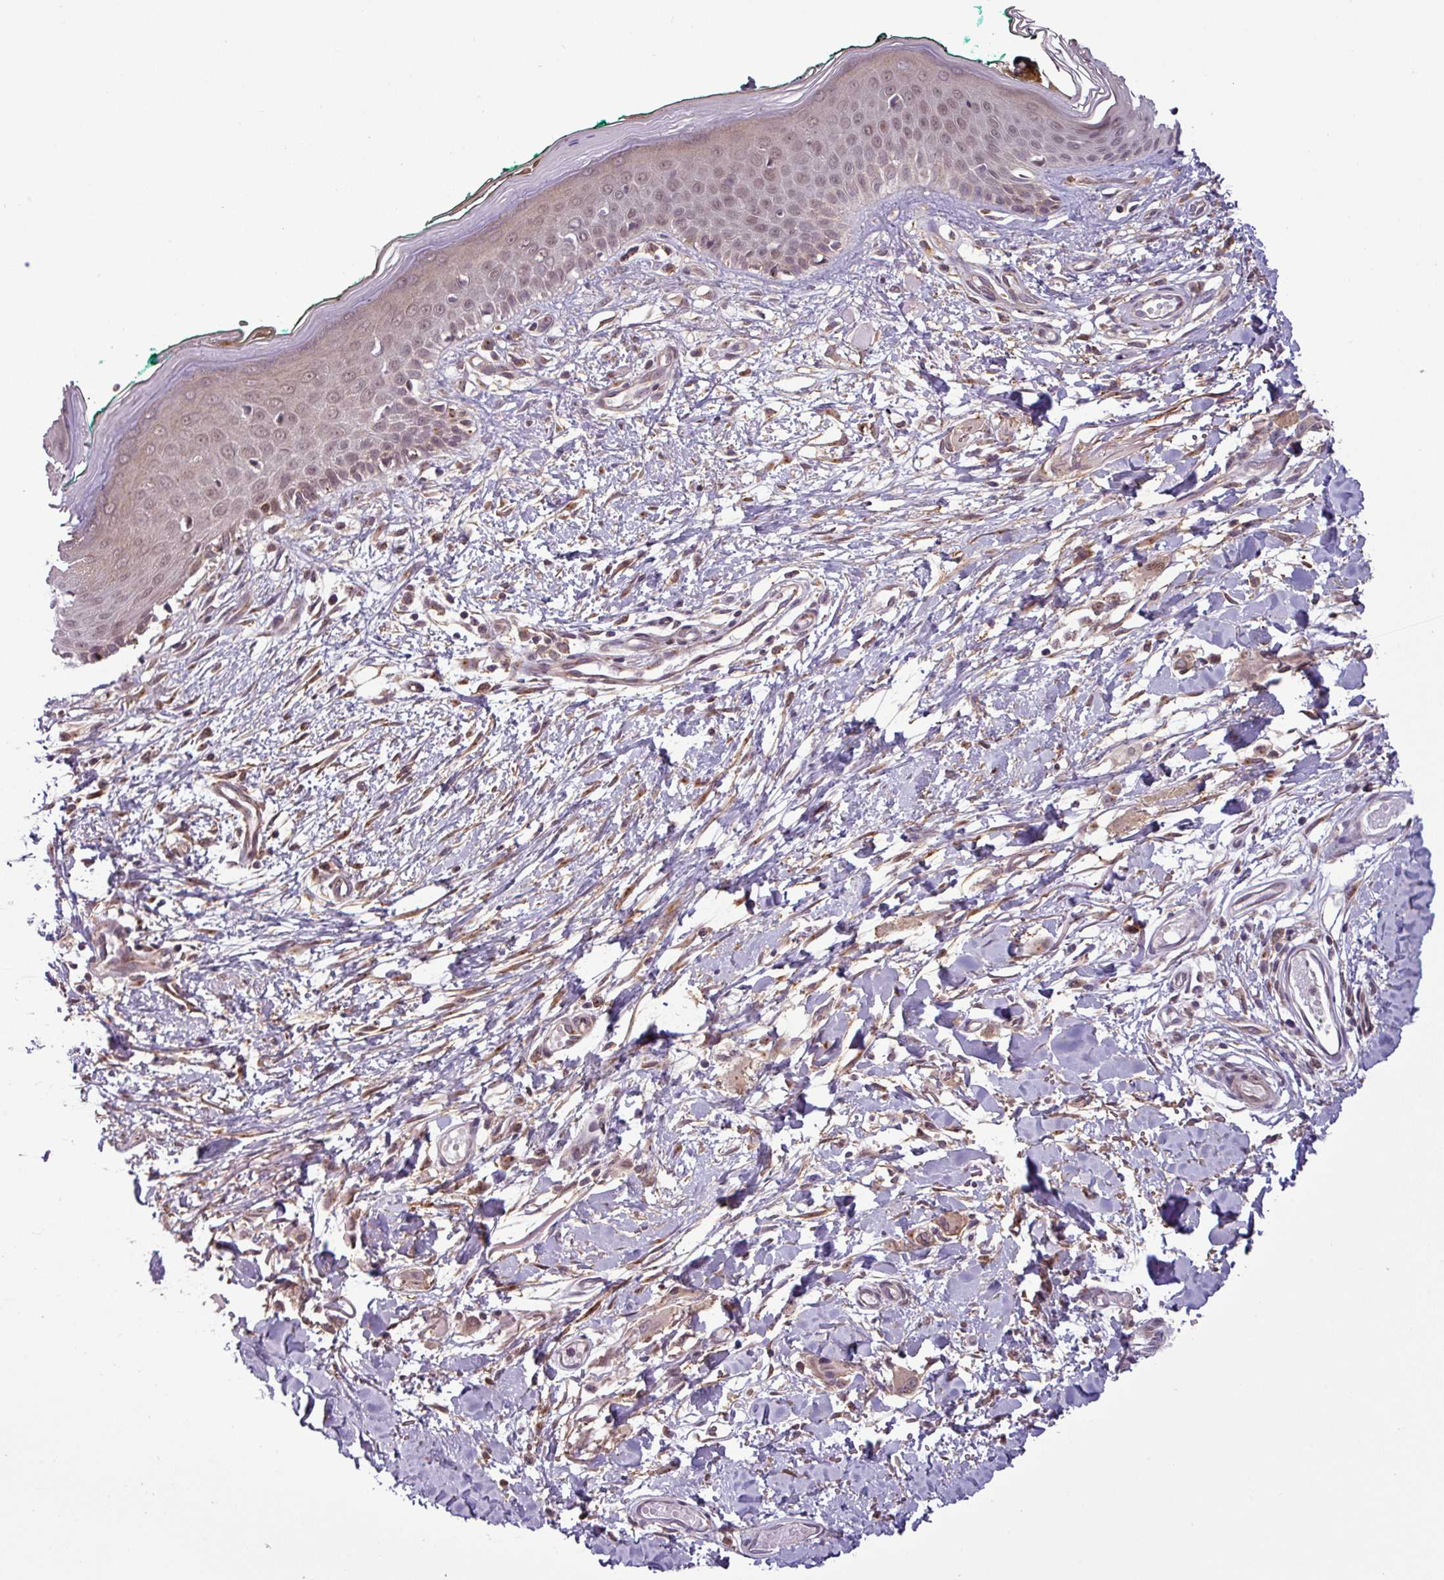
{"staining": {"intensity": "weak", "quantity": "25%-75%", "location": "cytoplasmic/membranous,nuclear"}, "tissue": "skin", "cell_type": "Fibroblasts", "image_type": "normal", "snomed": [{"axis": "morphology", "description": "Normal tissue, NOS"}, {"axis": "morphology", "description": "Malignant melanoma, NOS"}, {"axis": "topography", "description": "Skin"}], "caption": "Protein expression analysis of benign skin demonstrates weak cytoplasmic/membranous,nuclear positivity in about 25%-75% of fibroblasts. Immunohistochemistry stains the protein of interest in brown and the nuclei are stained blue.", "gene": "NPFFR1", "patient": {"sex": "male", "age": 62}}